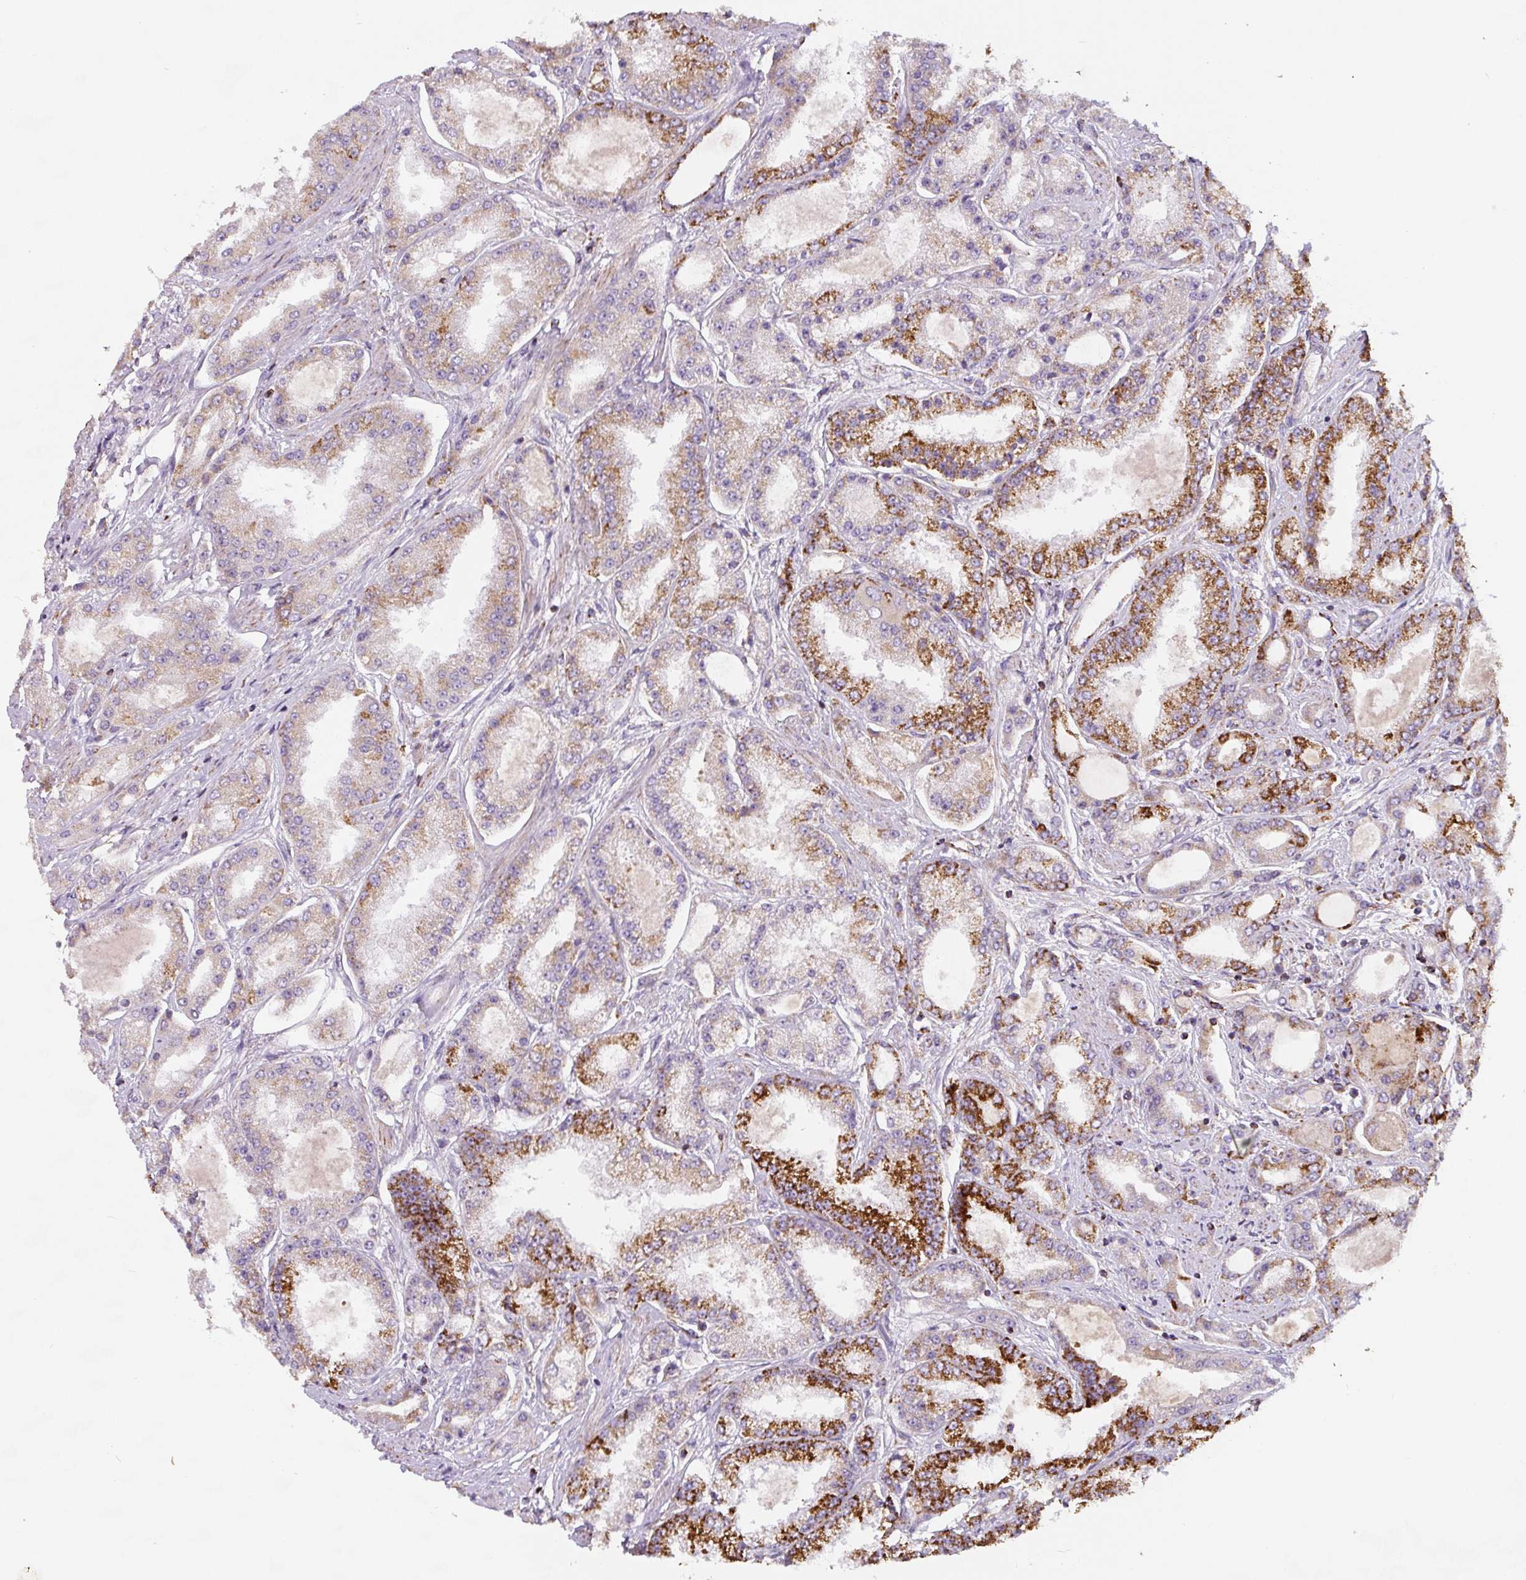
{"staining": {"intensity": "strong", "quantity": "25%-75%", "location": "cytoplasmic/membranous"}, "tissue": "prostate cancer", "cell_type": "Tumor cells", "image_type": "cancer", "snomed": [{"axis": "morphology", "description": "Adenocarcinoma, High grade"}, {"axis": "topography", "description": "Prostate"}], "caption": "Immunohistochemistry (IHC) staining of prostate cancer, which shows high levels of strong cytoplasmic/membranous staining in about 25%-75% of tumor cells indicating strong cytoplasmic/membranous protein expression. The staining was performed using DAB (brown) for protein detection and nuclei were counterstained in hematoxylin (blue).", "gene": "MT-CO2", "patient": {"sex": "male", "age": 69}}